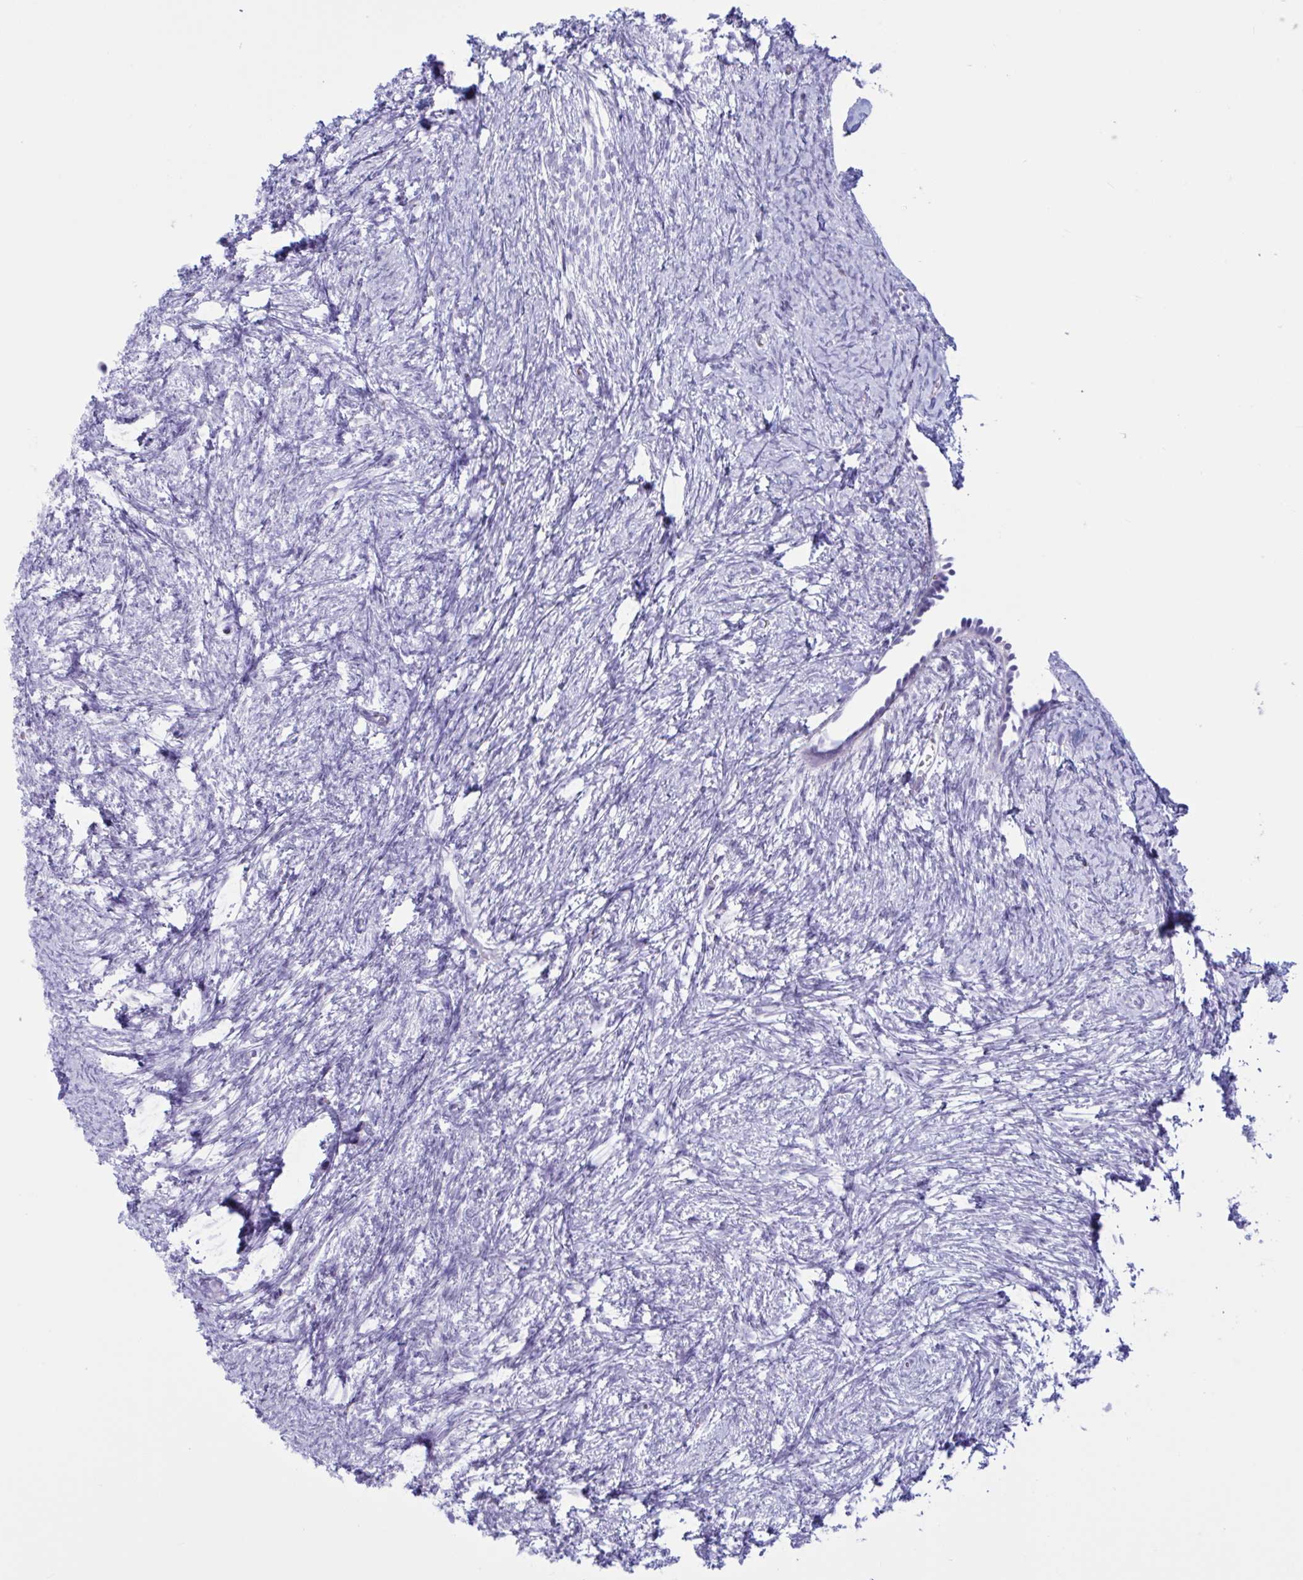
{"staining": {"intensity": "negative", "quantity": "none", "location": "none"}, "tissue": "ovary", "cell_type": "Follicle cells", "image_type": "normal", "snomed": [{"axis": "morphology", "description": "Normal tissue, NOS"}, {"axis": "topography", "description": "Ovary"}], "caption": "There is no significant staining in follicle cells of ovary. The staining was performed using DAB to visualize the protein expression in brown, while the nuclei were stained in blue with hematoxylin (Magnification: 20x).", "gene": "XCL1", "patient": {"sex": "female", "age": 41}}